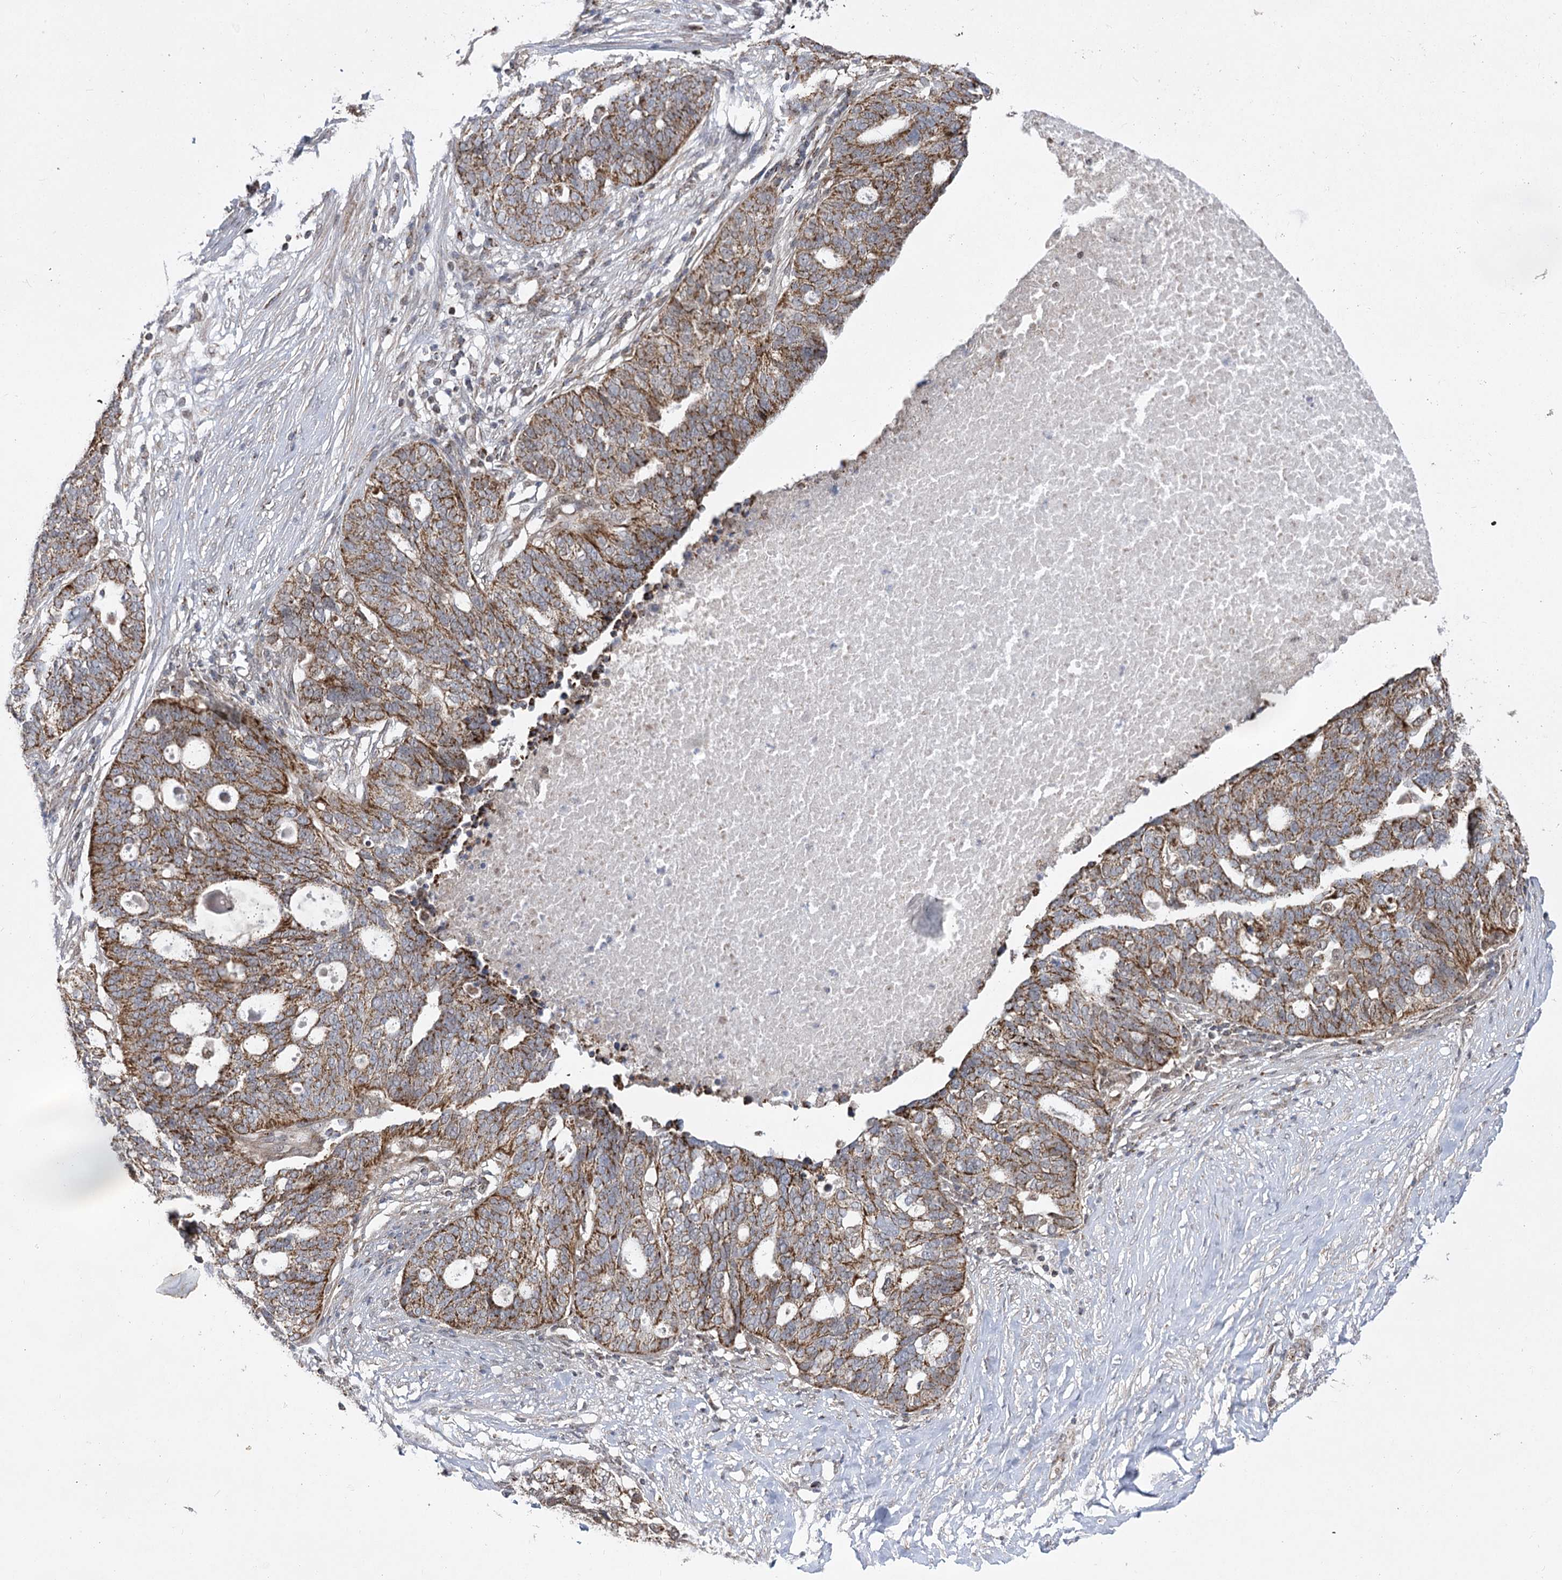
{"staining": {"intensity": "strong", "quantity": ">75%", "location": "cytoplasmic/membranous"}, "tissue": "ovarian cancer", "cell_type": "Tumor cells", "image_type": "cancer", "snomed": [{"axis": "morphology", "description": "Cystadenocarcinoma, serous, NOS"}, {"axis": "topography", "description": "Ovary"}], "caption": "There is high levels of strong cytoplasmic/membranous expression in tumor cells of ovarian cancer, as demonstrated by immunohistochemical staining (brown color).", "gene": "SLC4A1AP", "patient": {"sex": "female", "age": 59}}